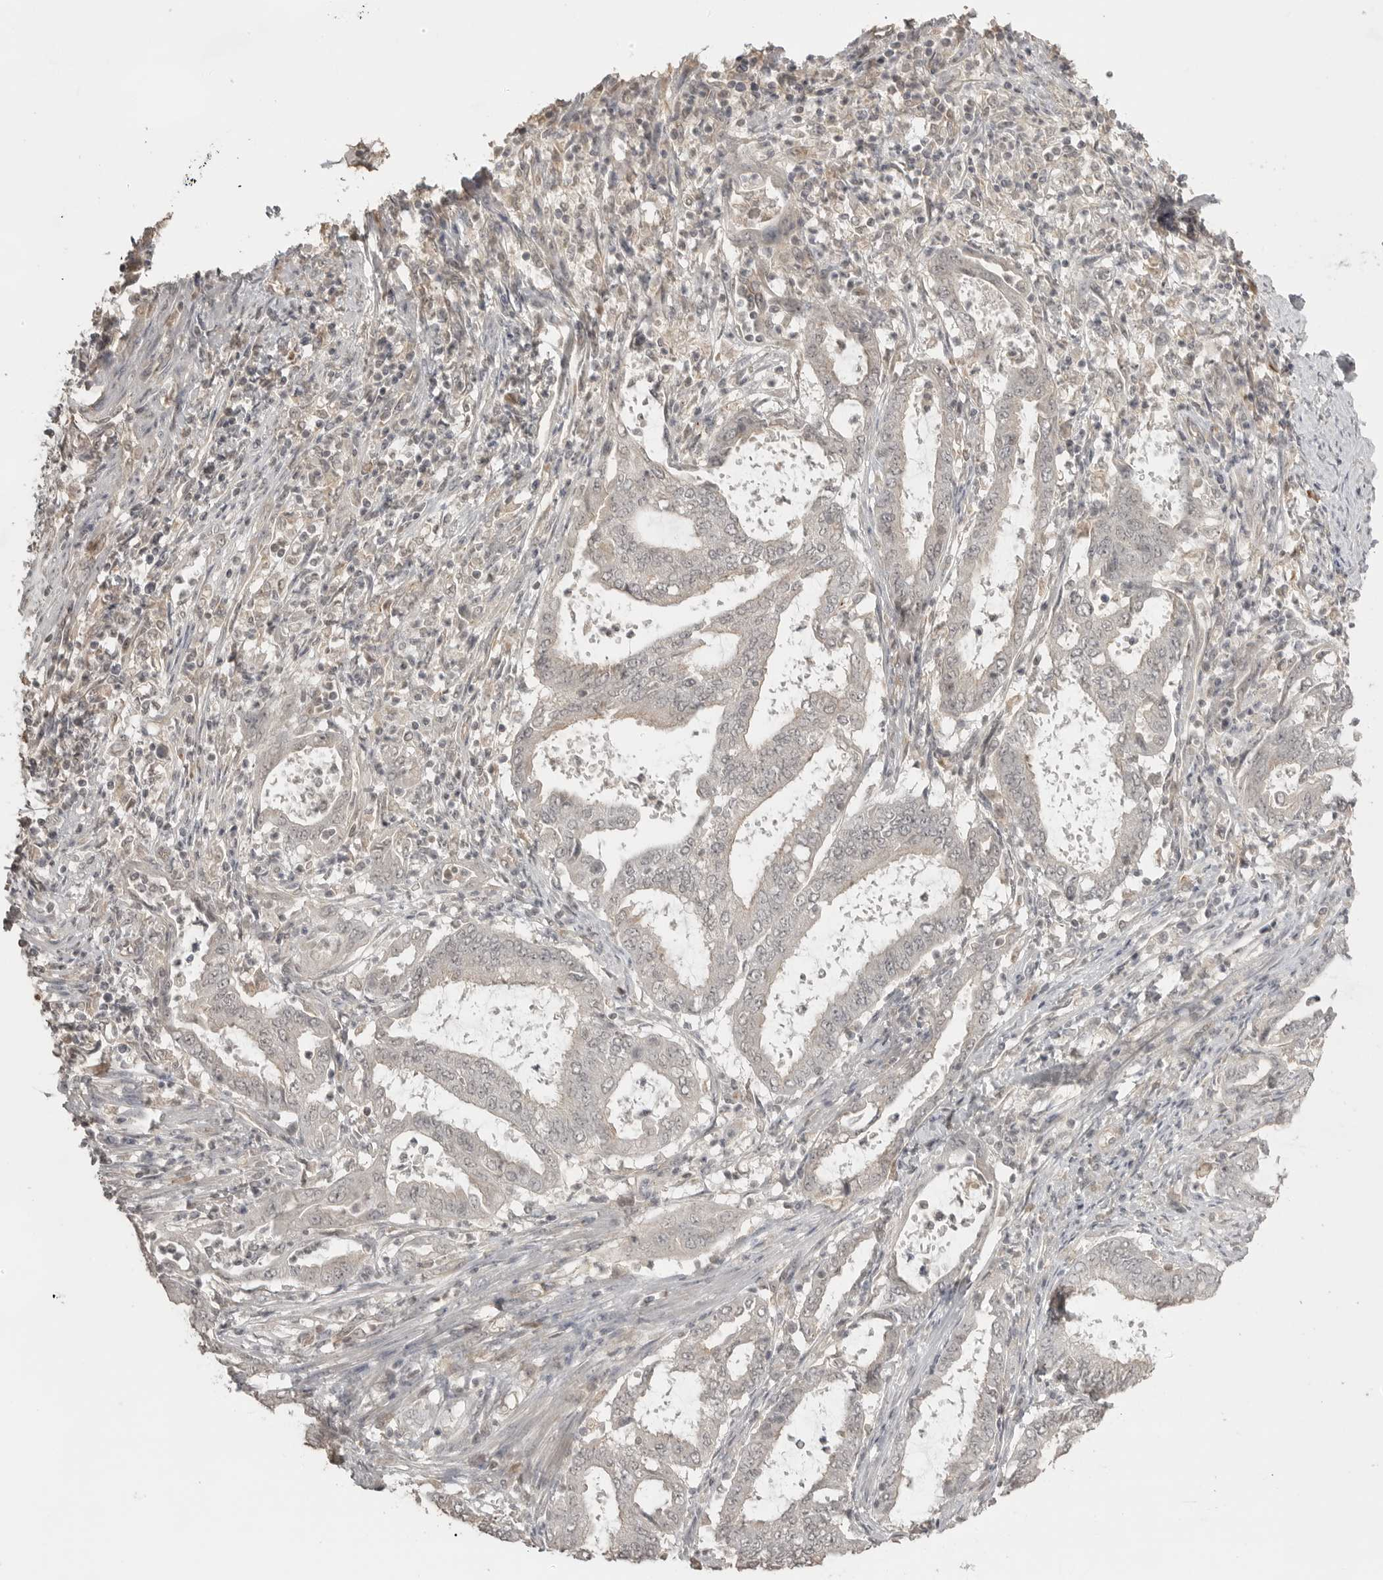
{"staining": {"intensity": "negative", "quantity": "none", "location": "none"}, "tissue": "endometrial cancer", "cell_type": "Tumor cells", "image_type": "cancer", "snomed": [{"axis": "morphology", "description": "Adenocarcinoma, NOS"}, {"axis": "topography", "description": "Endometrium"}], "caption": "High power microscopy micrograph of an immunohistochemistry (IHC) micrograph of endometrial cancer, revealing no significant positivity in tumor cells.", "gene": "SMG8", "patient": {"sex": "female", "age": 51}}